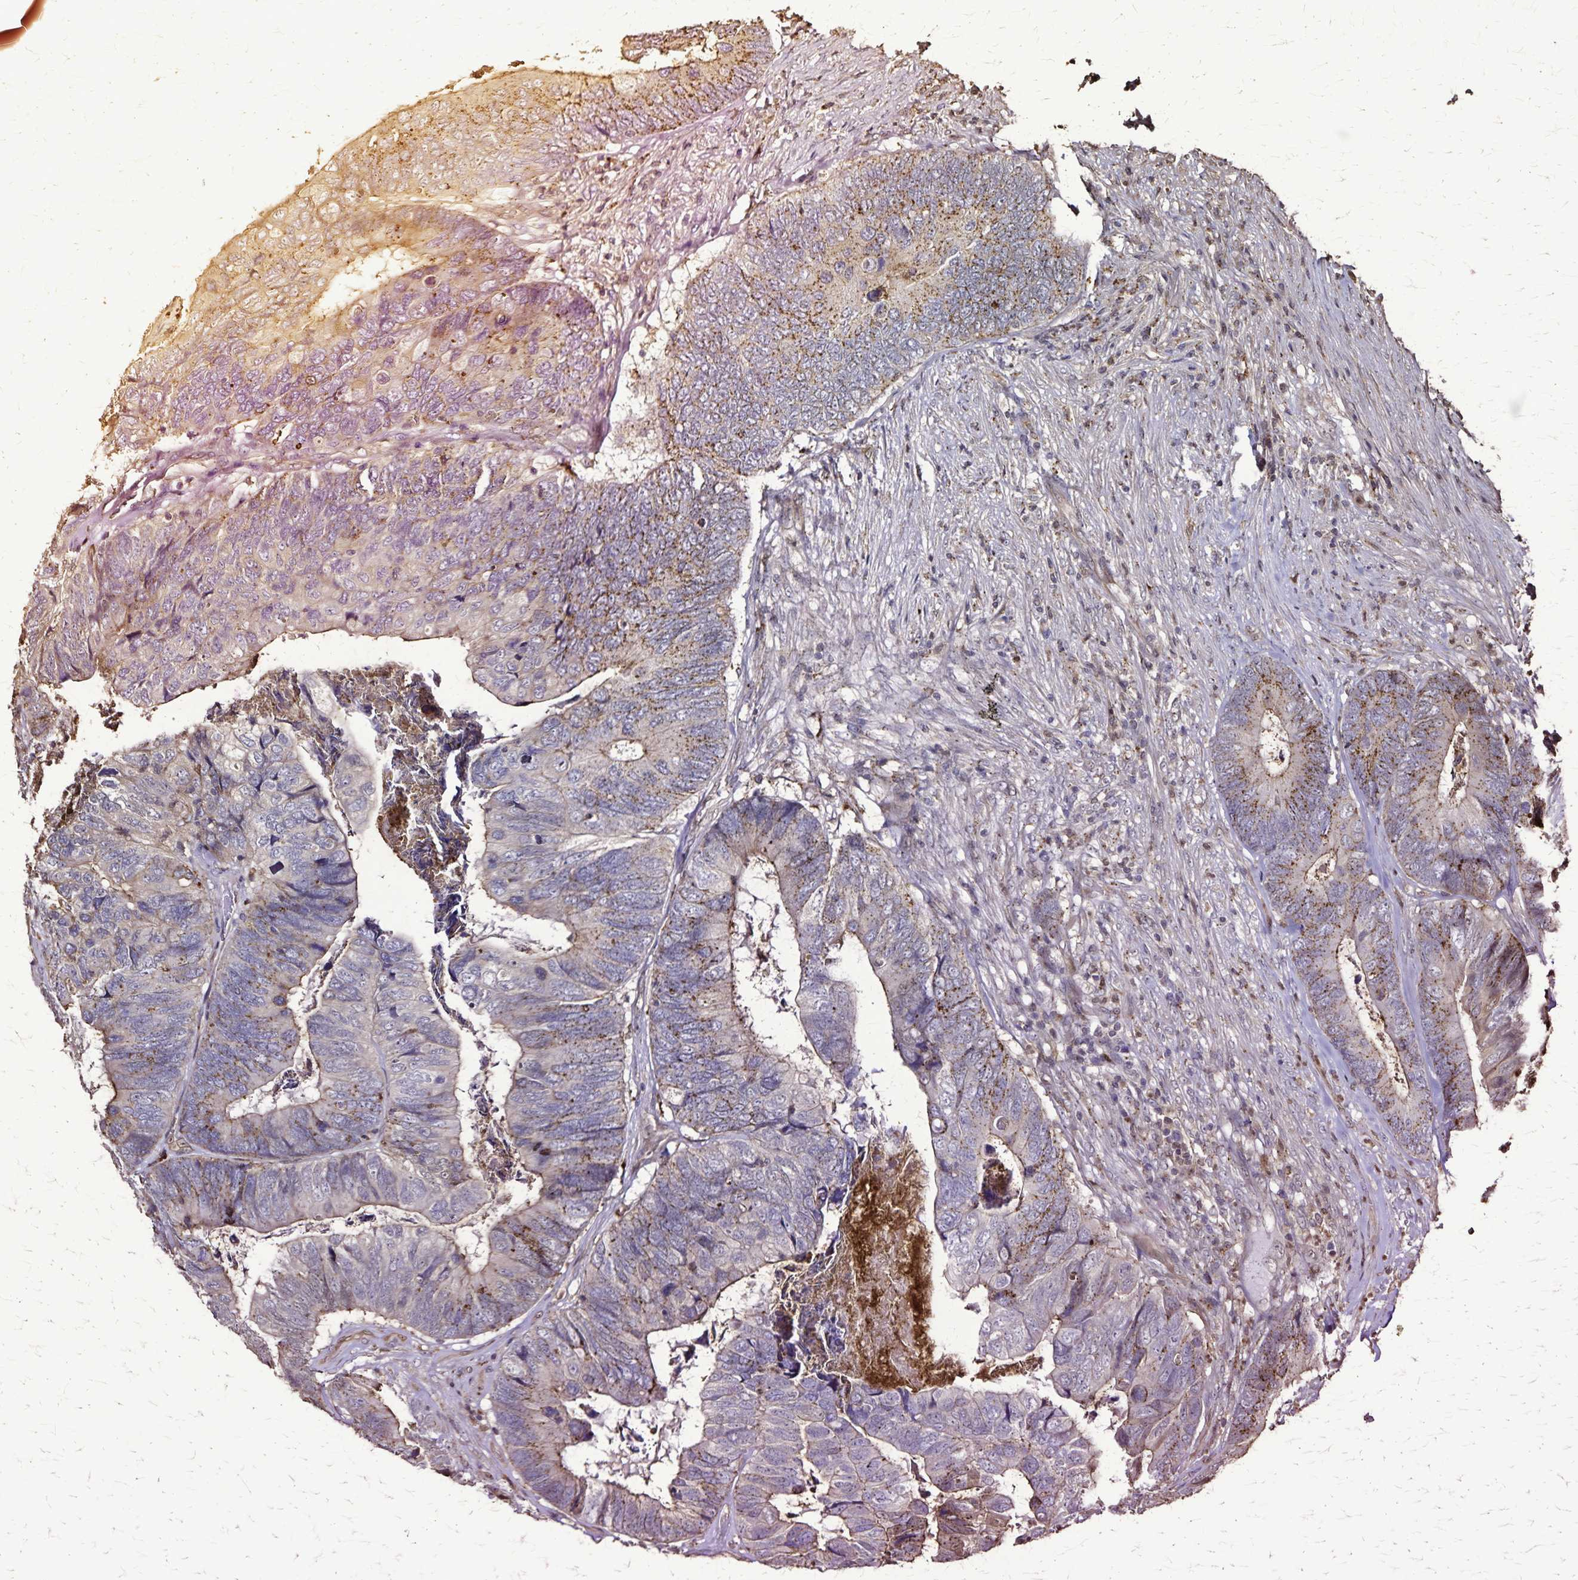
{"staining": {"intensity": "moderate", "quantity": ">75%", "location": "cytoplasmic/membranous"}, "tissue": "colorectal cancer", "cell_type": "Tumor cells", "image_type": "cancer", "snomed": [{"axis": "morphology", "description": "Adenocarcinoma, NOS"}, {"axis": "topography", "description": "Colon"}], "caption": "DAB immunohistochemical staining of human colorectal adenocarcinoma exhibits moderate cytoplasmic/membranous protein expression in about >75% of tumor cells.", "gene": "CHMP1B", "patient": {"sex": "female", "age": 67}}